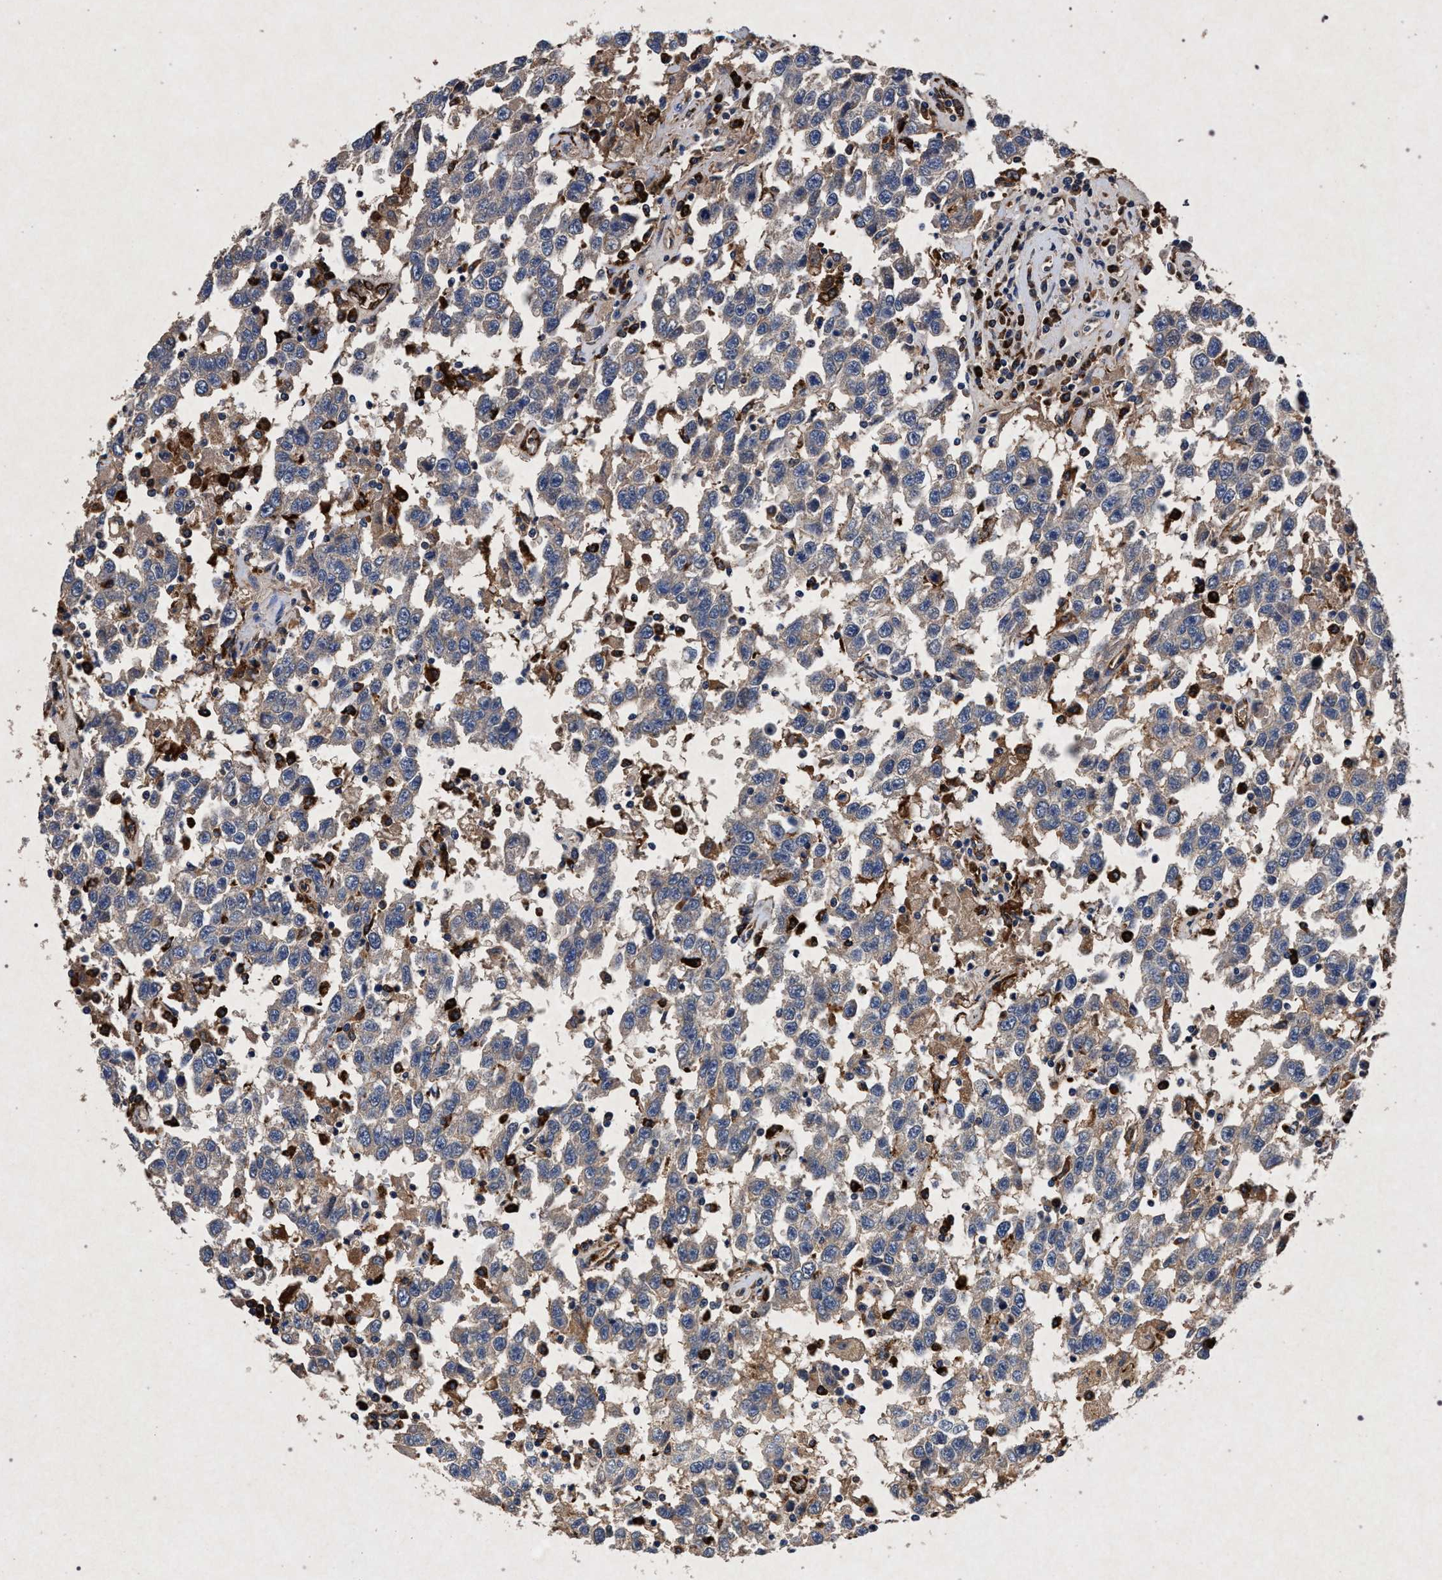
{"staining": {"intensity": "negative", "quantity": "none", "location": "none"}, "tissue": "testis cancer", "cell_type": "Tumor cells", "image_type": "cancer", "snomed": [{"axis": "morphology", "description": "Seminoma, NOS"}, {"axis": "topography", "description": "Testis"}], "caption": "Histopathology image shows no significant protein staining in tumor cells of testis cancer. (Stains: DAB immunohistochemistry (IHC) with hematoxylin counter stain, Microscopy: brightfield microscopy at high magnification).", "gene": "MARCKS", "patient": {"sex": "male", "age": 41}}